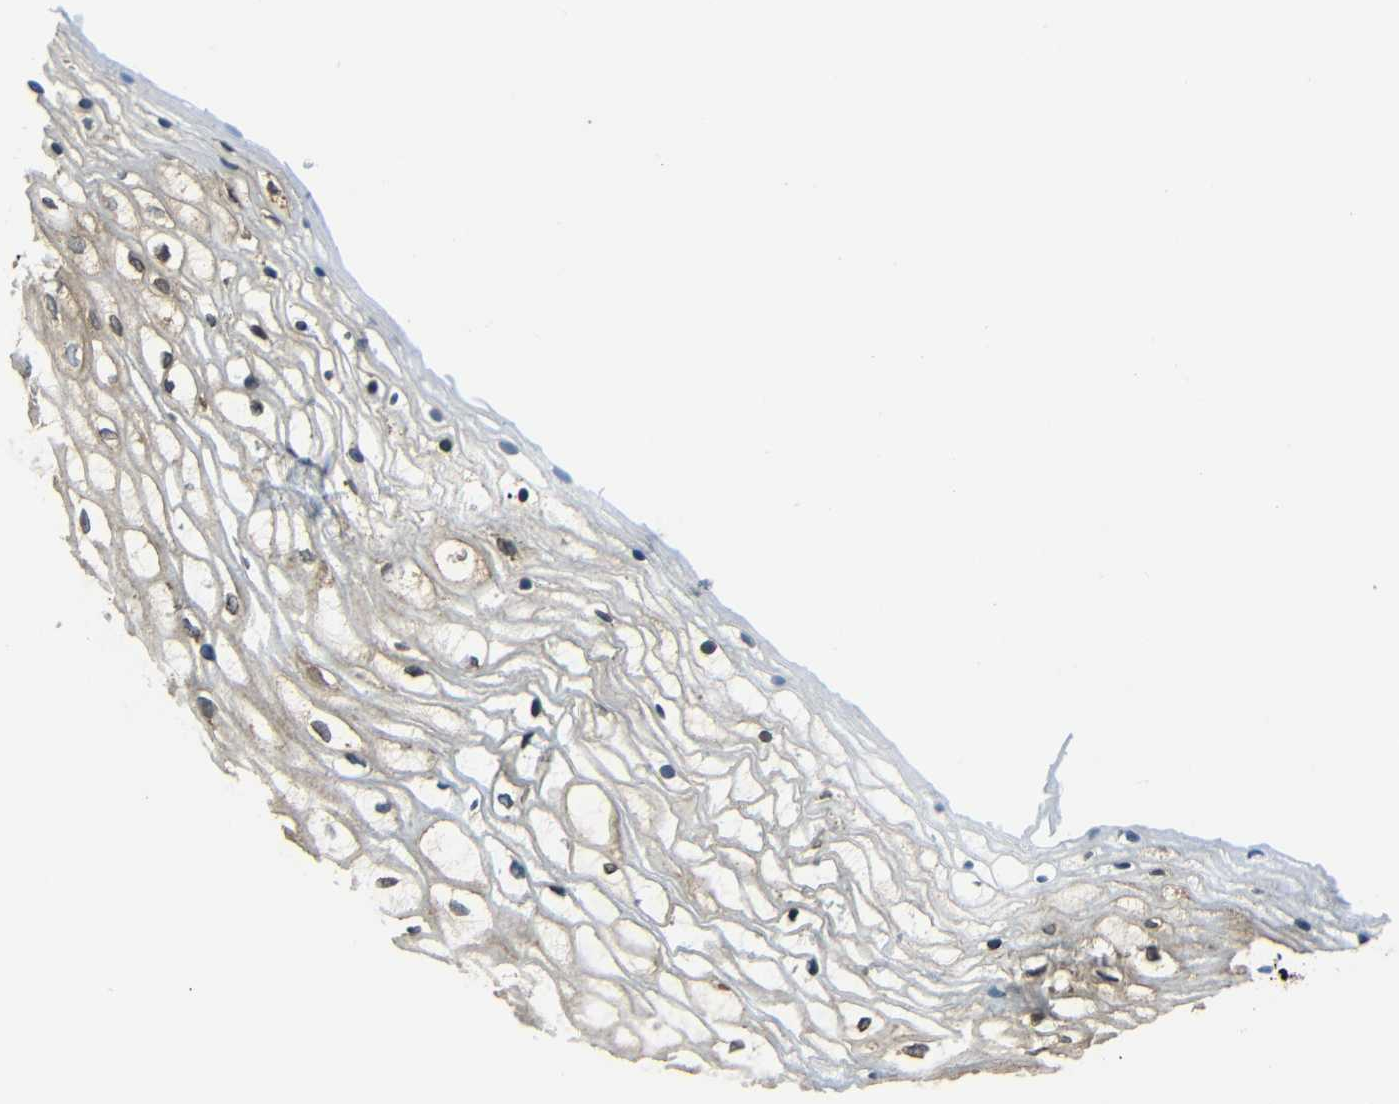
{"staining": {"intensity": "moderate", "quantity": "25%-75%", "location": "cytoplasmic/membranous"}, "tissue": "vagina", "cell_type": "Squamous epithelial cells", "image_type": "normal", "snomed": [{"axis": "morphology", "description": "Normal tissue, NOS"}, {"axis": "topography", "description": "Vagina"}], "caption": "Immunohistochemical staining of benign vagina shows moderate cytoplasmic/membranous protein staining in about 25%-75% of squamous epithelial cells. The protein is stained brown, and the nuclei are stained in blue (DAB (3,3'-diaminobenzidine) IHC with brightfield microscopy, high magnification).", "gene": "VAPB", "patient": {"sex": "female", "age": 34}}